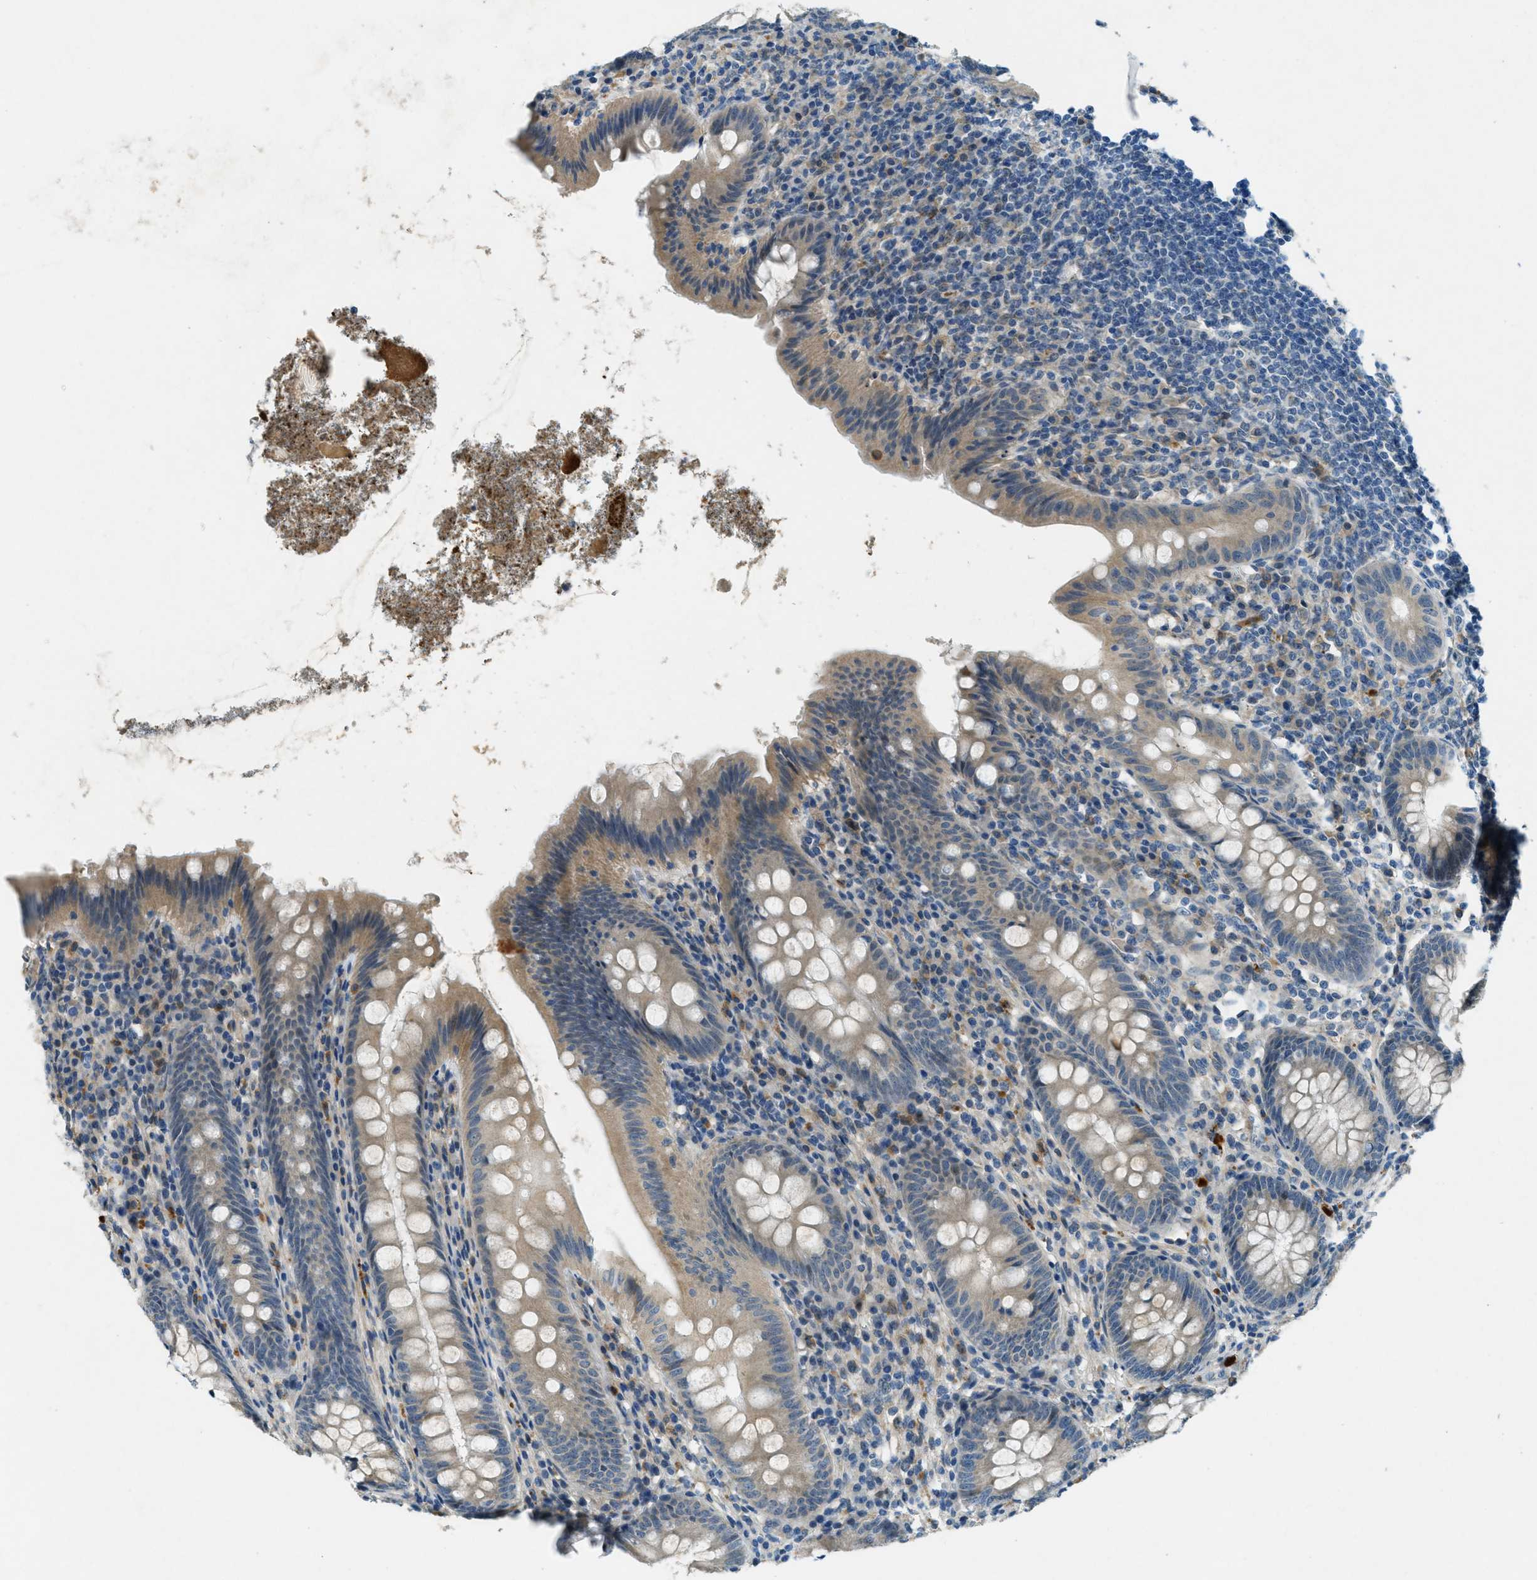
{"staining": {"intensity": "weak", "quantity": ">75%", "location": "cytoplasmic/membranous"}, "tissue": "appendix", "cell_type": "Glandular cells", "image_type": "normal", "snomed": [{"axis": "morphology", "description": "Normal tissue, NOS"}, {"axis": "topography", "description": "Appendix"}], "caption": "Glandular cells show low levels of weak cytoplasmic/membranous positivity in approximately >75% of cells in benign human appendix. (Brightfield microscopy of DAB IHC at high magnification).", "gene": "SNX14", "patient": {"sex": "male", "age": 56}}